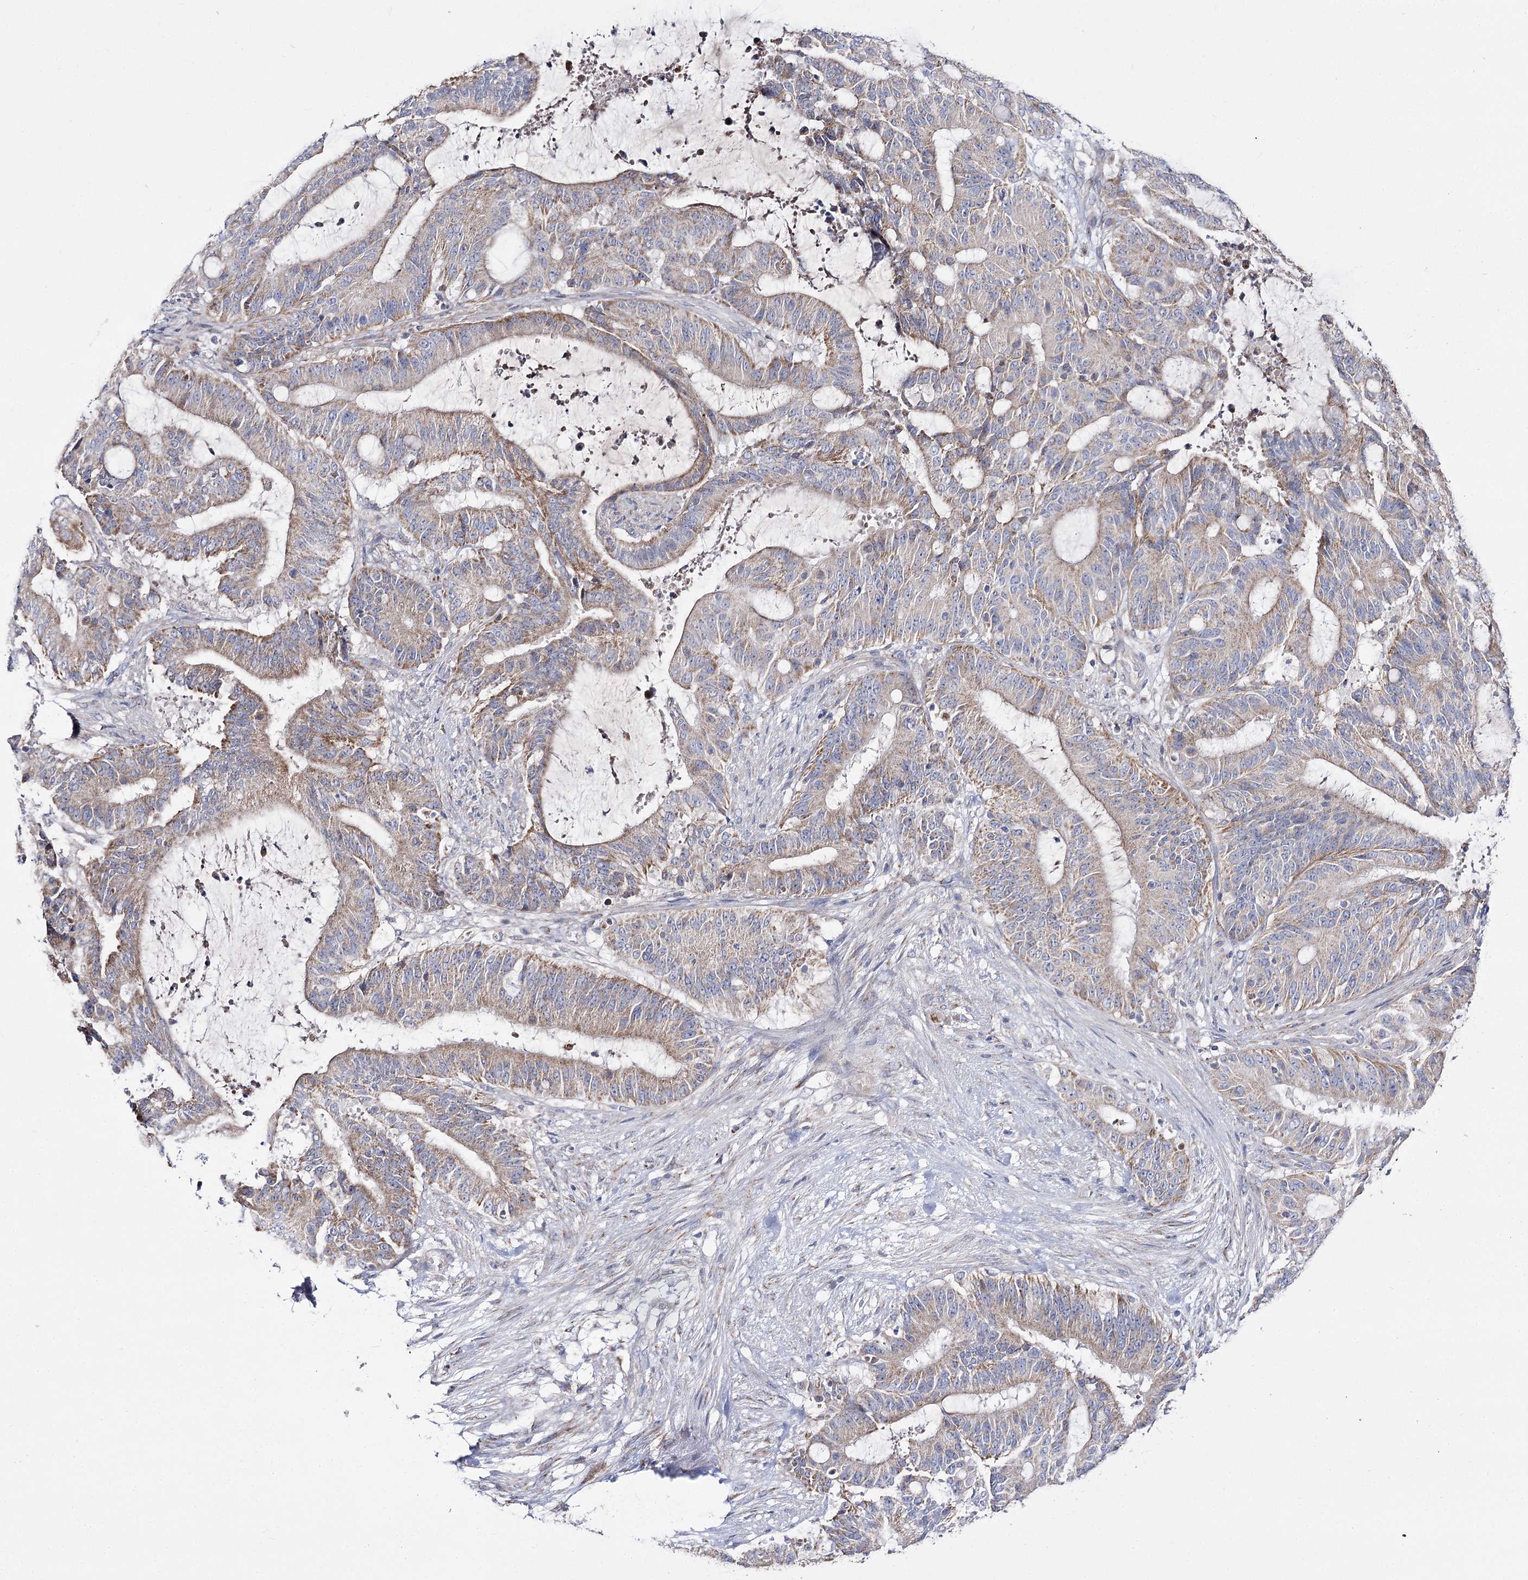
{"staining": {"intensity": "weak", "quantity": ">75%", "location": "cytoplasmic/membranous"}, "tissue": "liver cancer", "cell_type": "Tumor cells", "image_type": "cancer", "snomed": [{"axis": "morphology", "description": "Normal tissue, NOS"}, {"axis": "morphology", "description": "Cholangiocarcinoma"}, {"axis": "topography", "description": "Liver"}, {"axis": "topography", "description": "Peripheral nerve tissue"}], "caption": "High-power microscopy captured an immunohistochemistry (IHC) micrograph of liver cholangiocarcinoma, revealing weak cytoplasmic/membranous expression in approximately >75% of tumor cells.", "gene": "NADK2", "patient": {"sex": "female", "age": 73}}